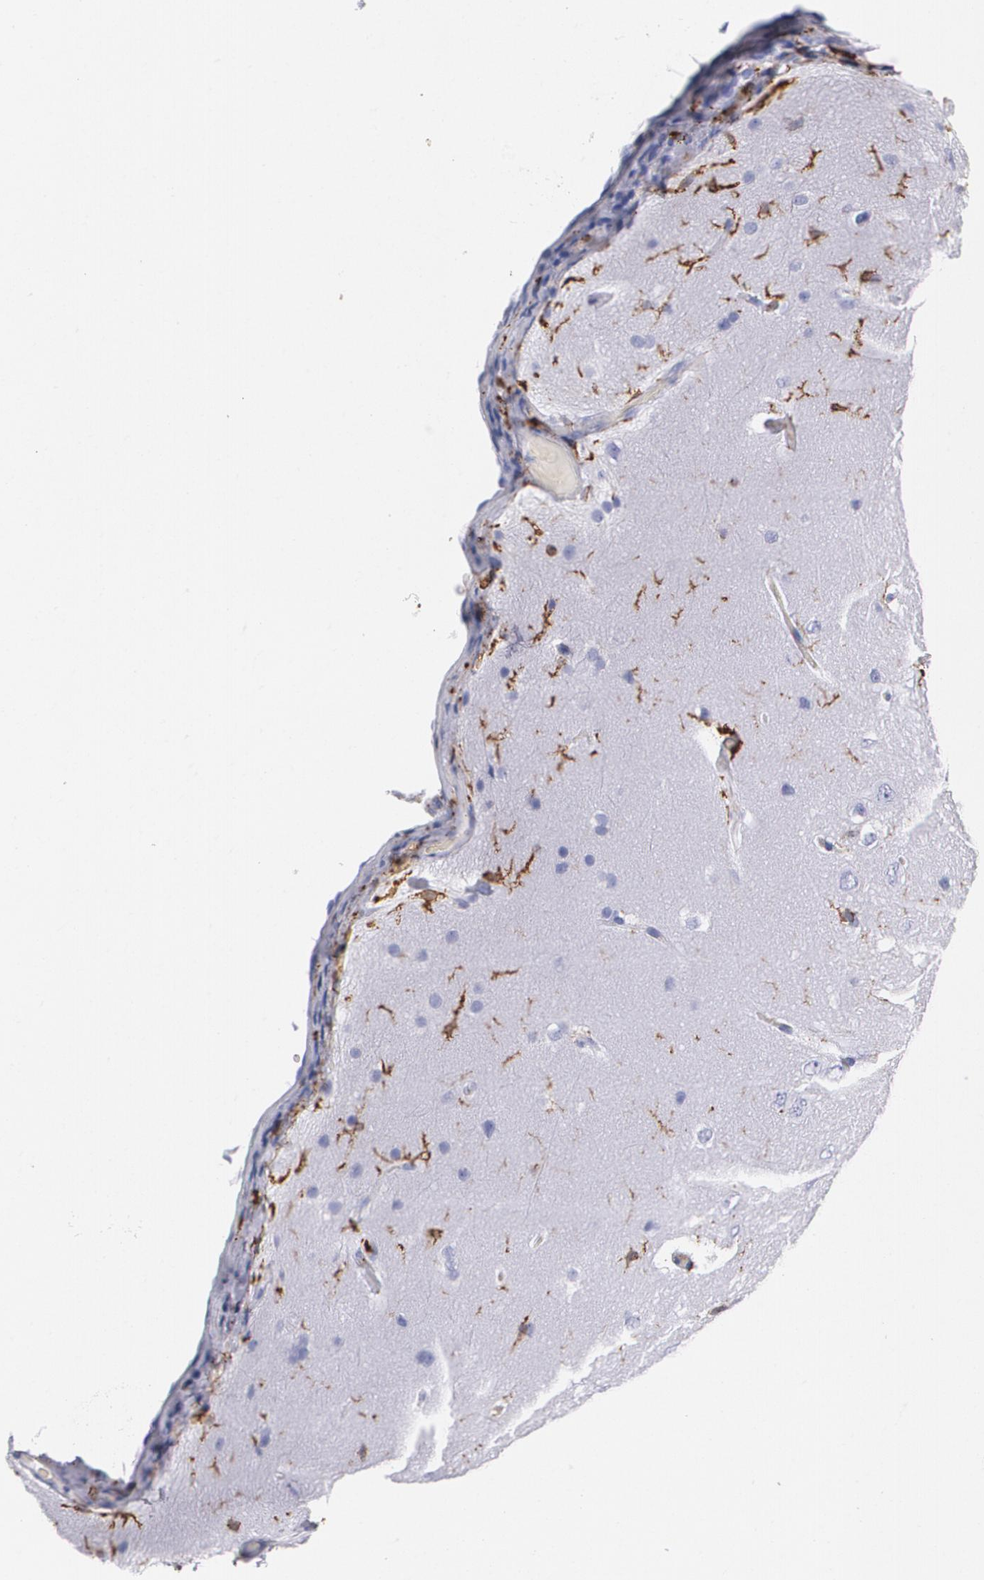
{"staining": {"intensity": "strong", "quantity": "<25%", "location": "cytoplasmic/membranous"}, "tissue": "cerebral cortex", "cell_type": "Endothelial cells", "image_type": "normal", "snomed": [{"axis": "morphology", "description": "Normal tissue, NOS"}, {"axis": "topography", "description": "Cerebral cortex"}], "caption": "A histopathology image showing strong cytoplasmic/membranous expression in approximately <25% of endothelial cells in unremarkable cerebral cortex, as visualized by brown immunohistochemical staining.", "gene": "HLA", "patient": {"sex": "female", "age": 45}}